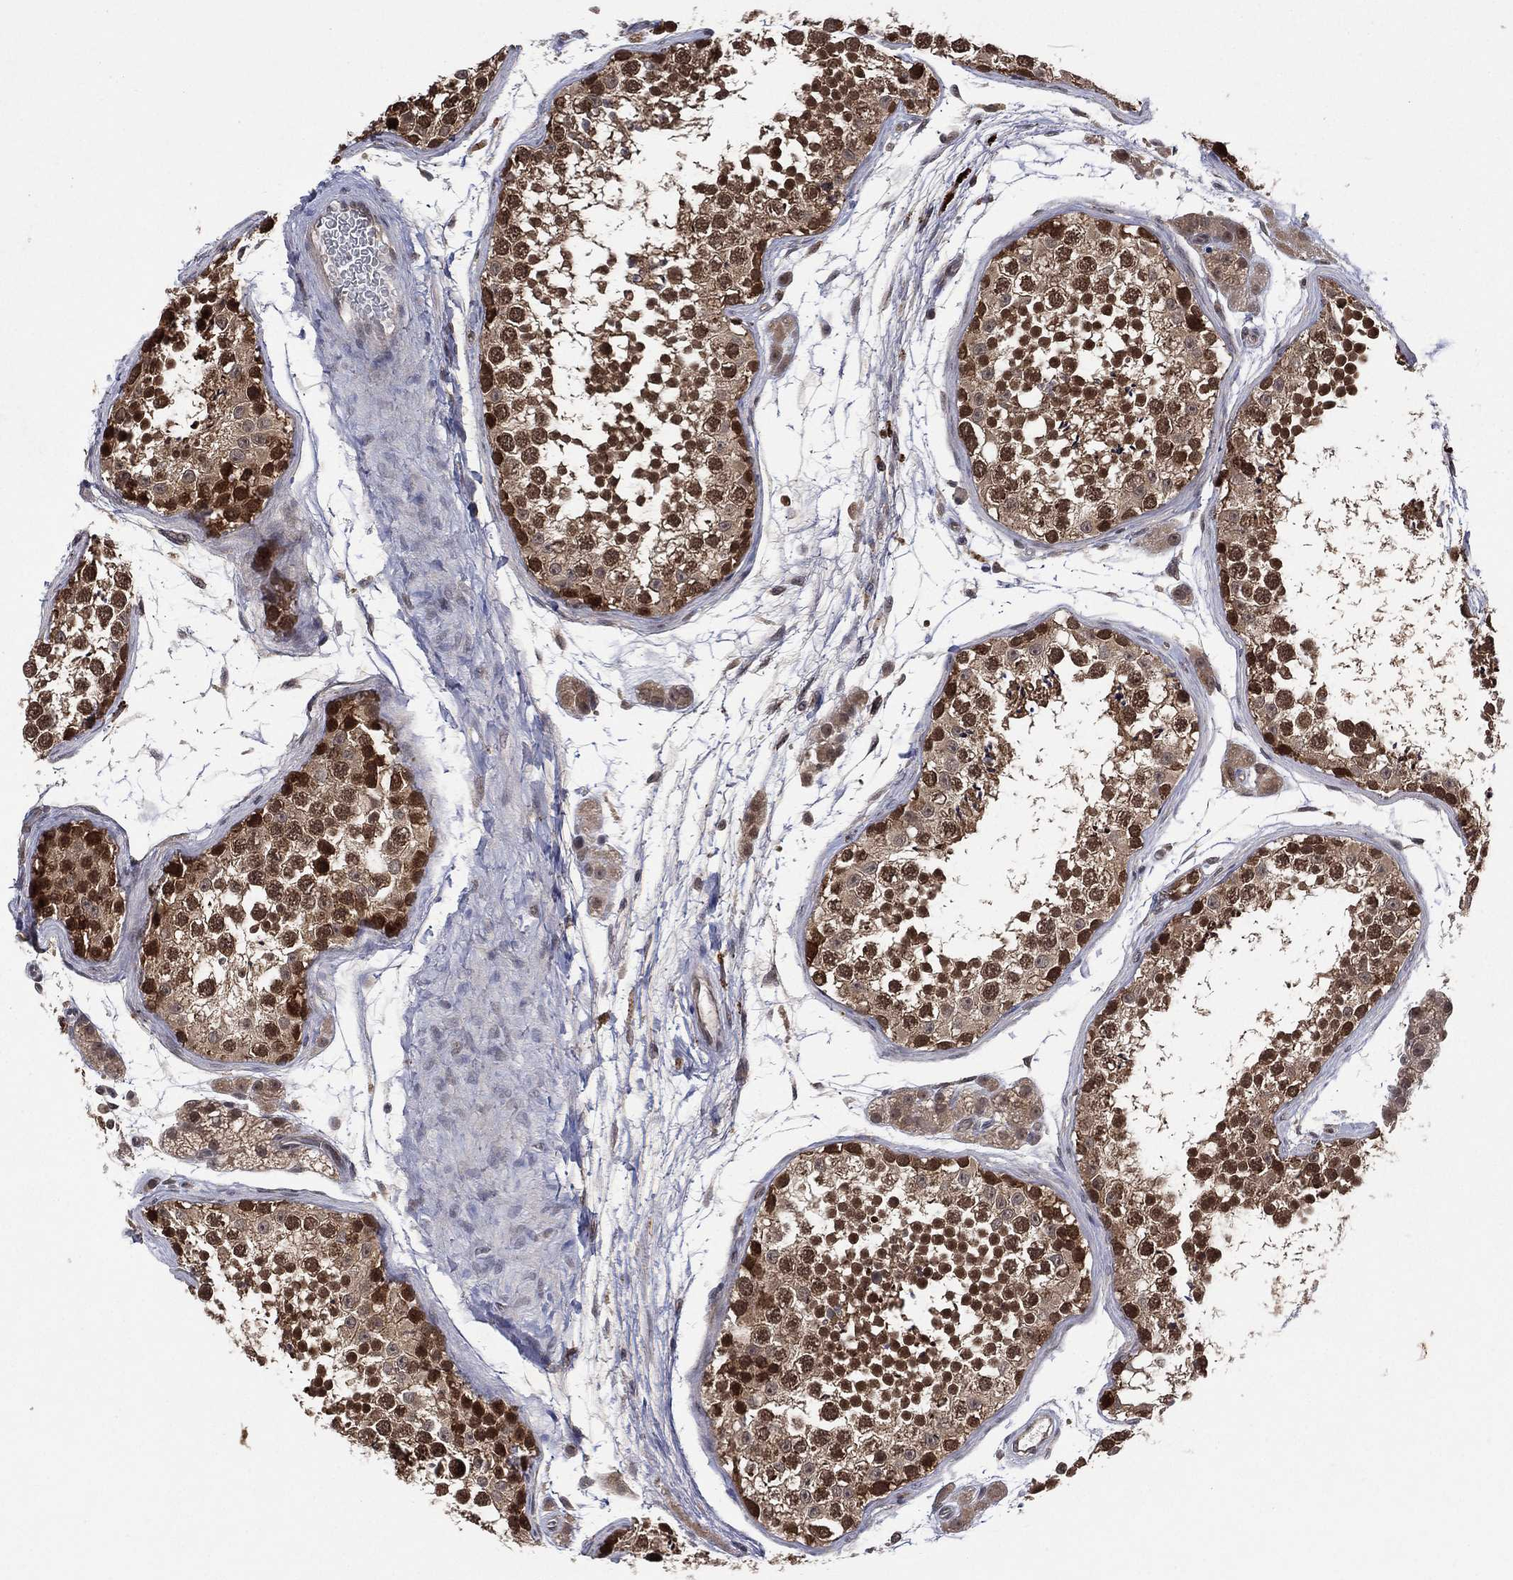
{"staining": {"intensity": "strong", "quantity": "25%-75%", "location": "nuclear"}, "tissue": "testis", "cell_type": "Cells in seminiferous ducts", "image_type": "normal", "snomed": [{"axis": "morphology", "description": "Normal tissue, NOS"}, {"axis": "topography", "description": "Testis"}], "caption": "High-power microscopy captured an IHC image of normal testis, revealing strong nuclear staining in approximately 25%-75% of cells in seminiferous ducts.", "gene": "ATG4B", "patient": {"sex": "male", "age": 41}}